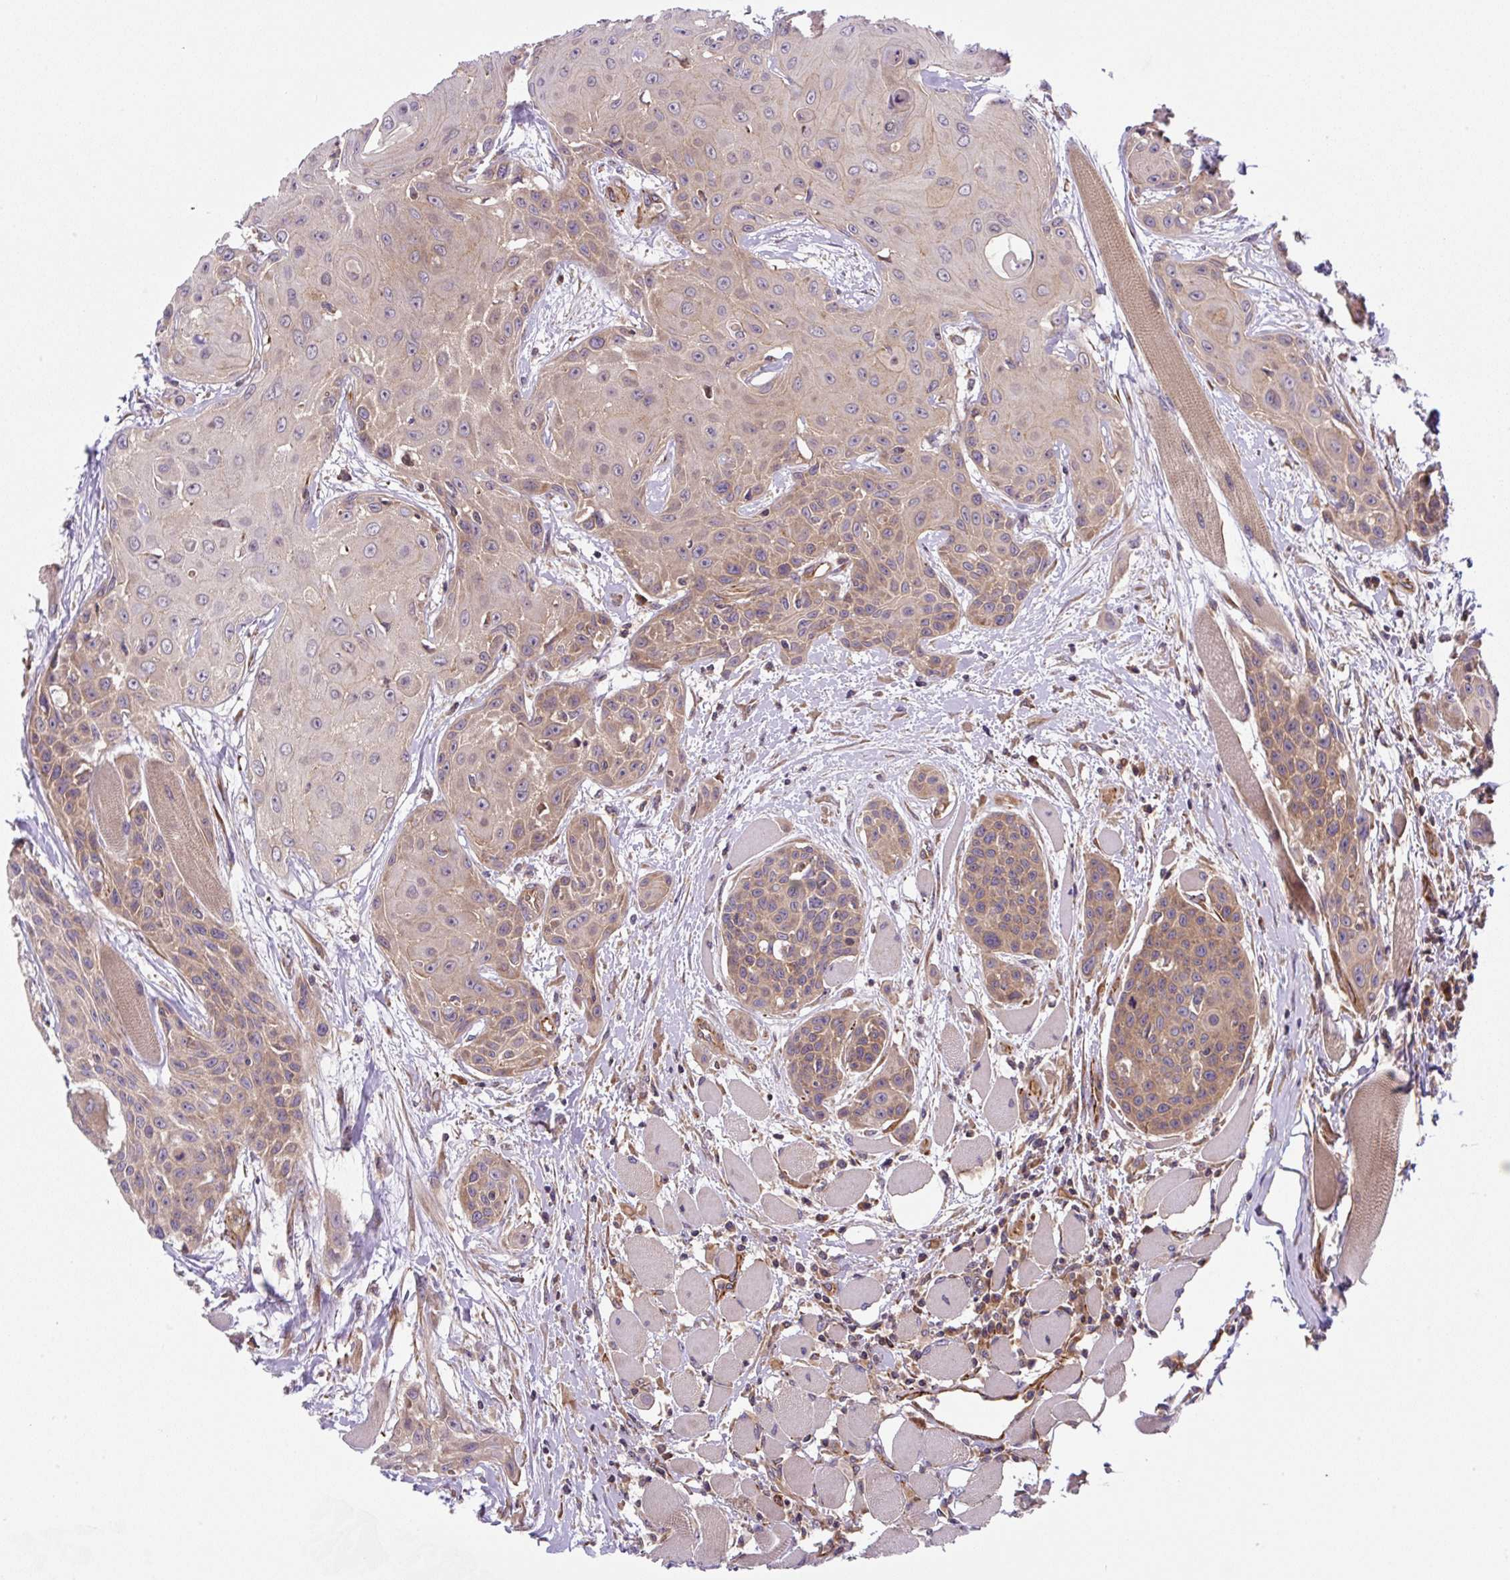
{"staining": {"intensity": "moderate", "quantity": "25%-75%", "location": "cytoplasmic/membranous"}, "tissue": "head and neck cancer", "cell_type": "Tumor cells", "image_type": "cancer", "snomed": [{"axis": "morphology", "description": "Squamous cell carcinoma, NOS"}, {"axis": "topography", "description": "Head-Neck"}], "caption": "Tumor cells show moderate cytoplasmic/membranous staining in approximately 25%-75% of cells in head and neck cancer (squamous cell carcinoma). (DAB (3,3'-diaminobenzidine) IHC, brown staining for protein, blue staining for nuclei).", "gene": "APOBEC3D", "patient": {"sex": "female", "age": 73}}